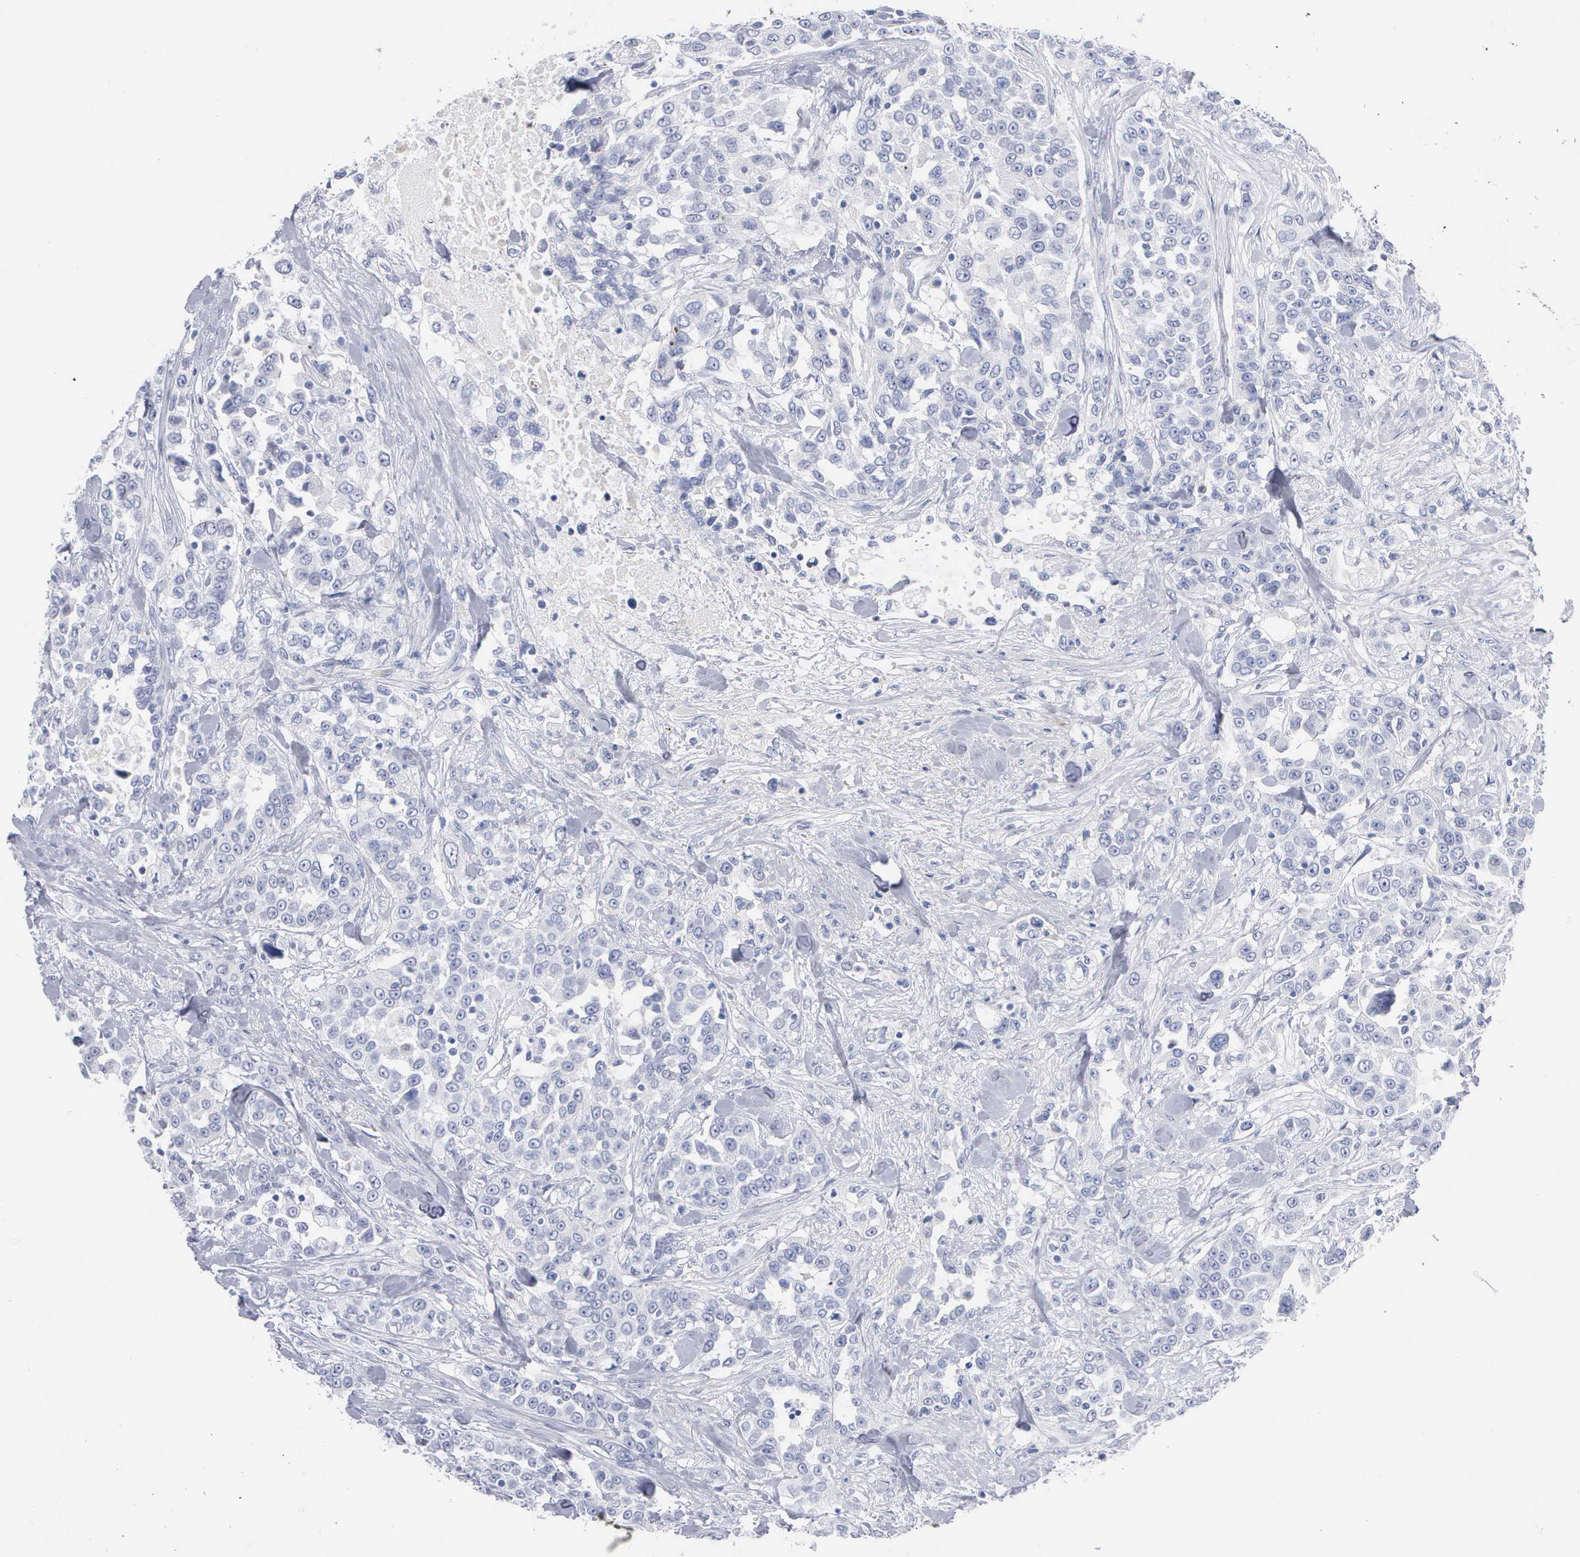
{"staining": {"intensity": "negative", "quantity": "none", "location": "none"}, "tissue": "urothelial cancer", "cell_type": "Tumor cells", "image_type": "cancer", "snomed": [{"axis": "morphology", "description": "Urothelial carcinoma, High grade"}, {"axis": "topography", "description": "Urinary bladder"}], "caption": "Urothelial carcinoma (high-grade) was stained to show a protein in brown. There is no significant expression in tumor cells.", "gene": "ASPHD2", "patient": {"sex": "female", "age": 80}}